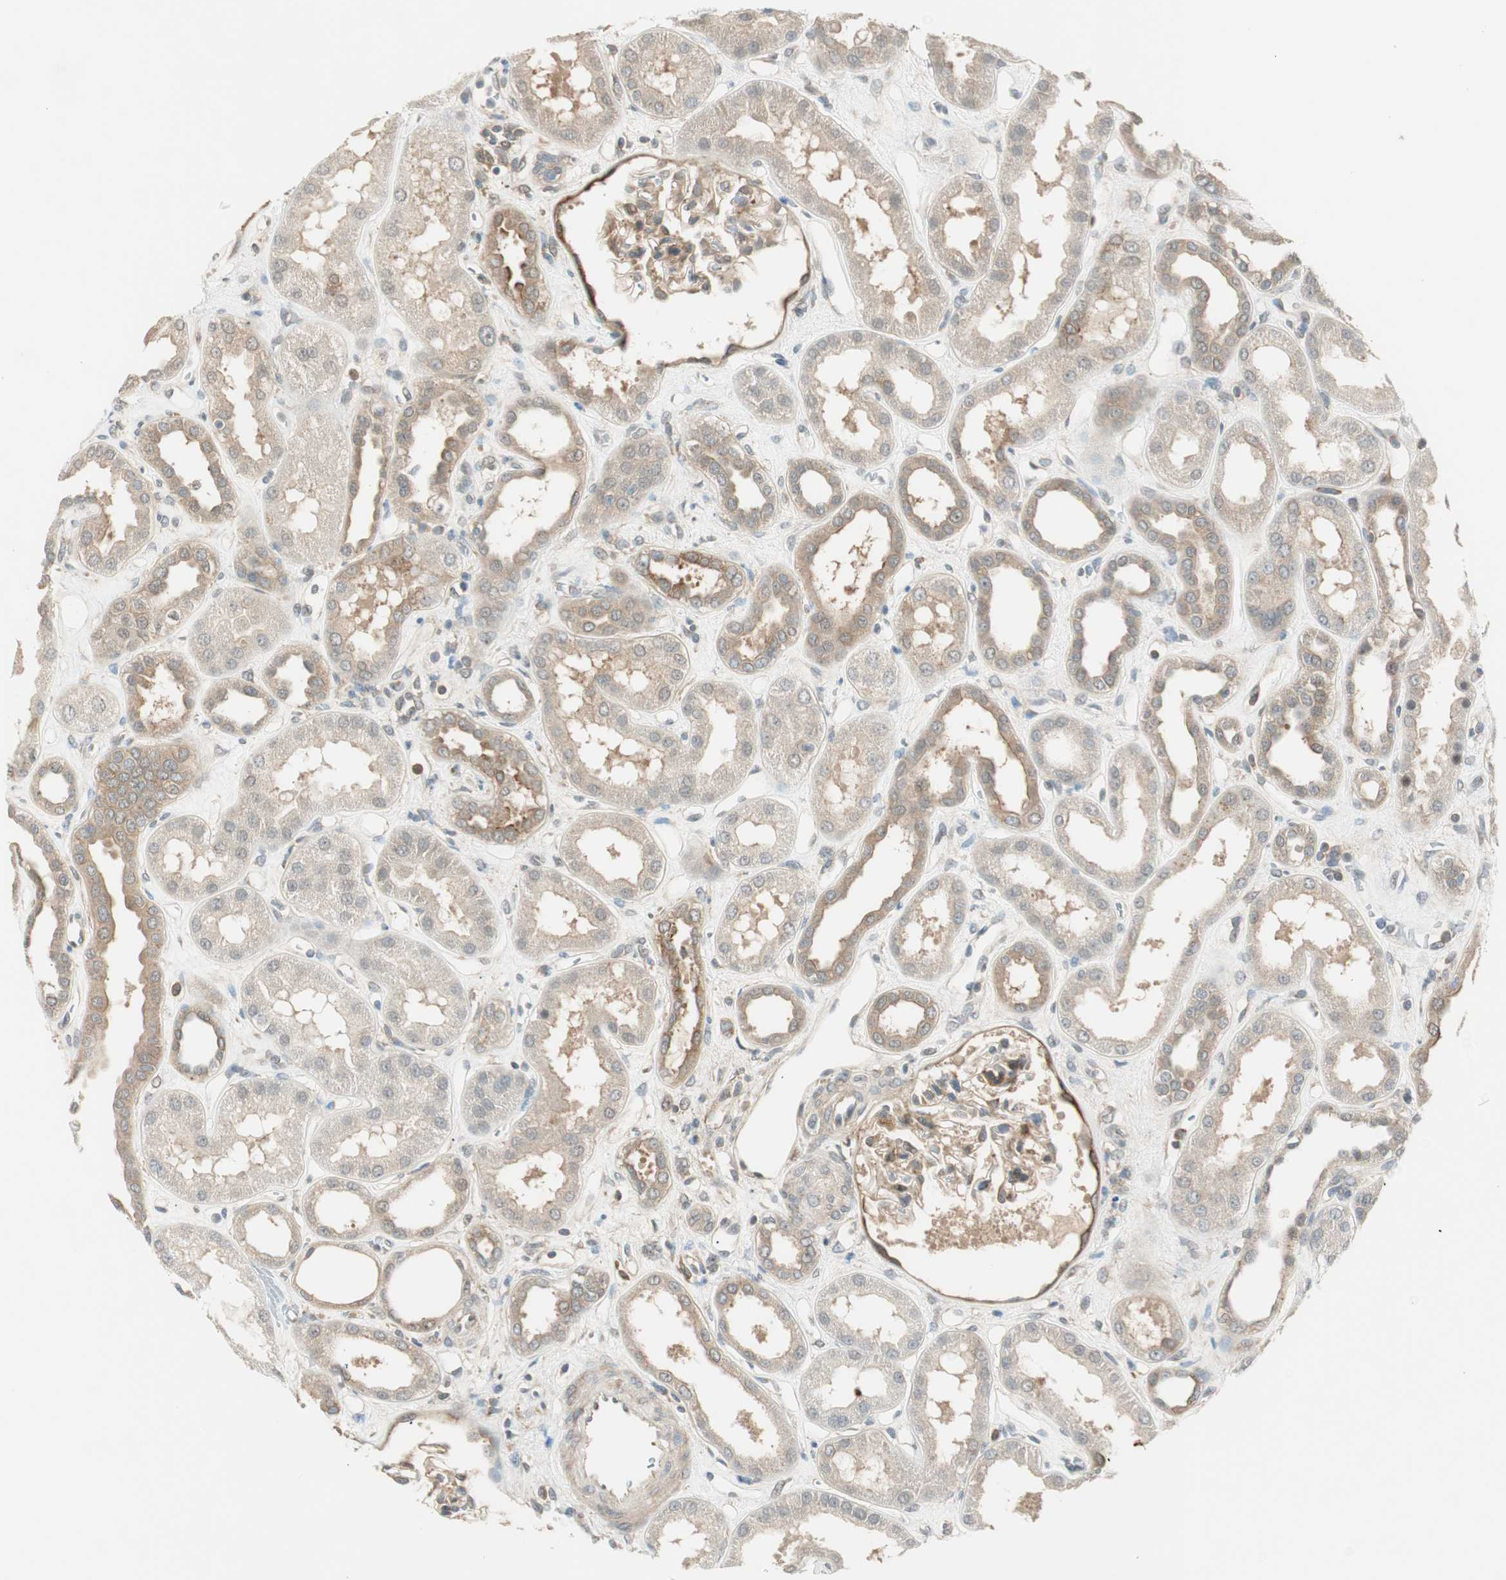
{"staining": {"intensity": "moderate", "quantity": "25%-75%", "location": "cytoplasmic/membranous"}, "tissue": "kidney", "cell_type": "Cells in glomeruli", "image_type": "normal", "snomed": [{"axis": "morphology", "description": "Normal tissue, NOS"}, {"axis": "topography", "description": "Kidney"}], "caption": "Brown immunohistochemical staining in benign kidney demonstrates moderate cytoplasmic/membranous staining in approximately 25%-75% of cells in glomeruli.", "gene": "PSMD8", "patient": {"sex": "male", "age": 59}}